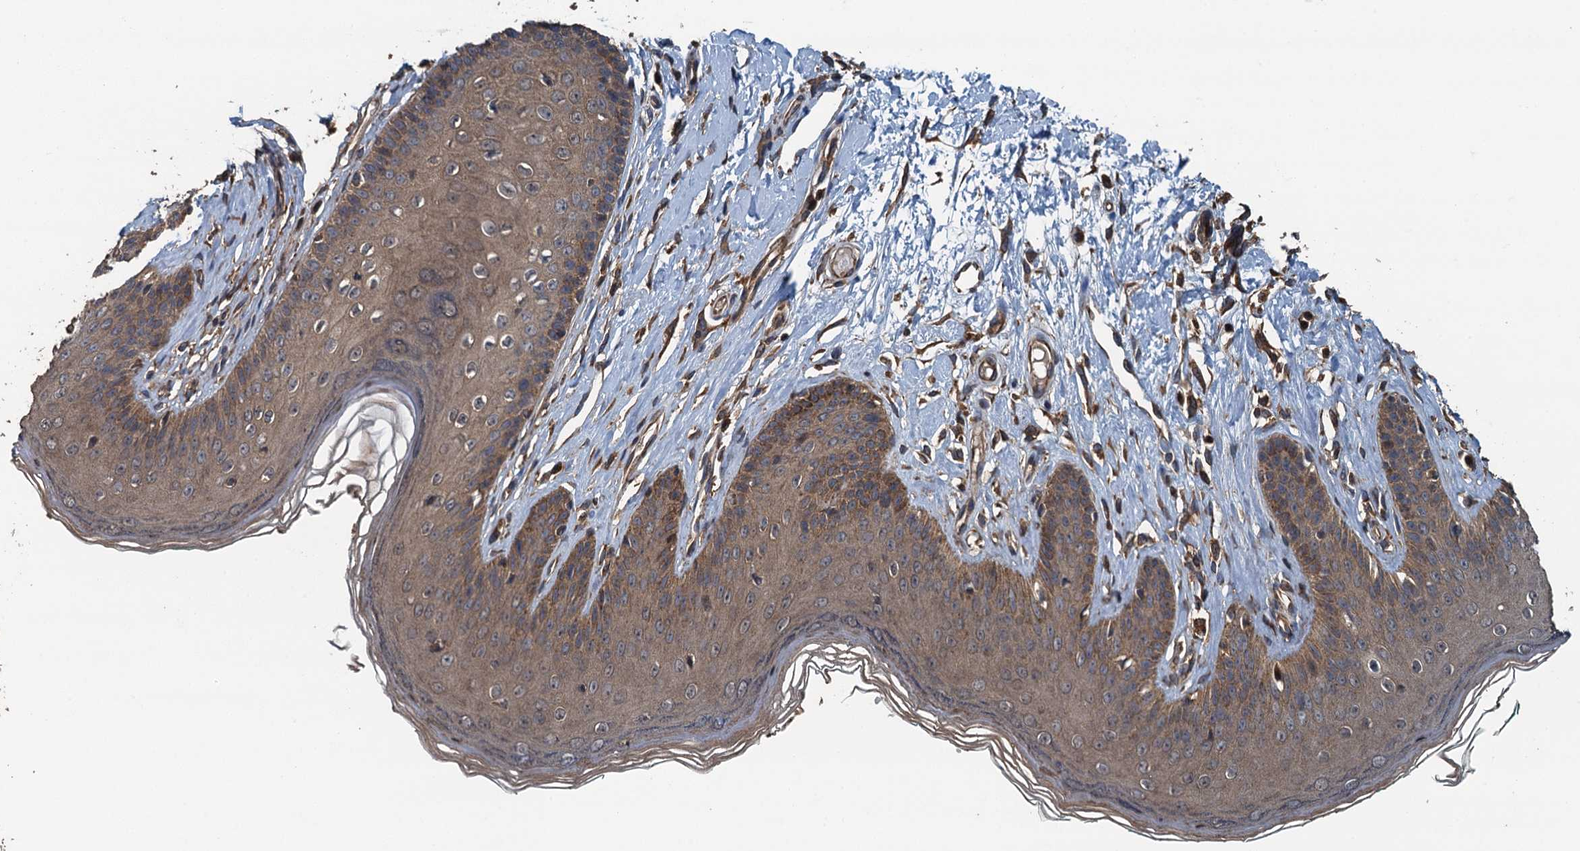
{"staining": {"intensity": "moderate", "quantity": ">75%", "location": "cytoplasmic/membranous"}, "tissue": "skin", "cell_type": "Epidermal cells", "image_type": "normal", "snomed": [{"axis": "morphology", "description": "Normal tissue, NOS"}, {"axis": "morphology", "description": "Squamous cell carcinoma, NOS"}, {"axis": "topography", "description": "Vulva"}], "caption": "This is a histology image of immunohistochemistry staining of unremarkable skin, which shows moderate expression in the cytoplasmic/membranous of epidermal cells.", "gene": "BORCS5", "patient": {"sex": "female", "age": 85}}